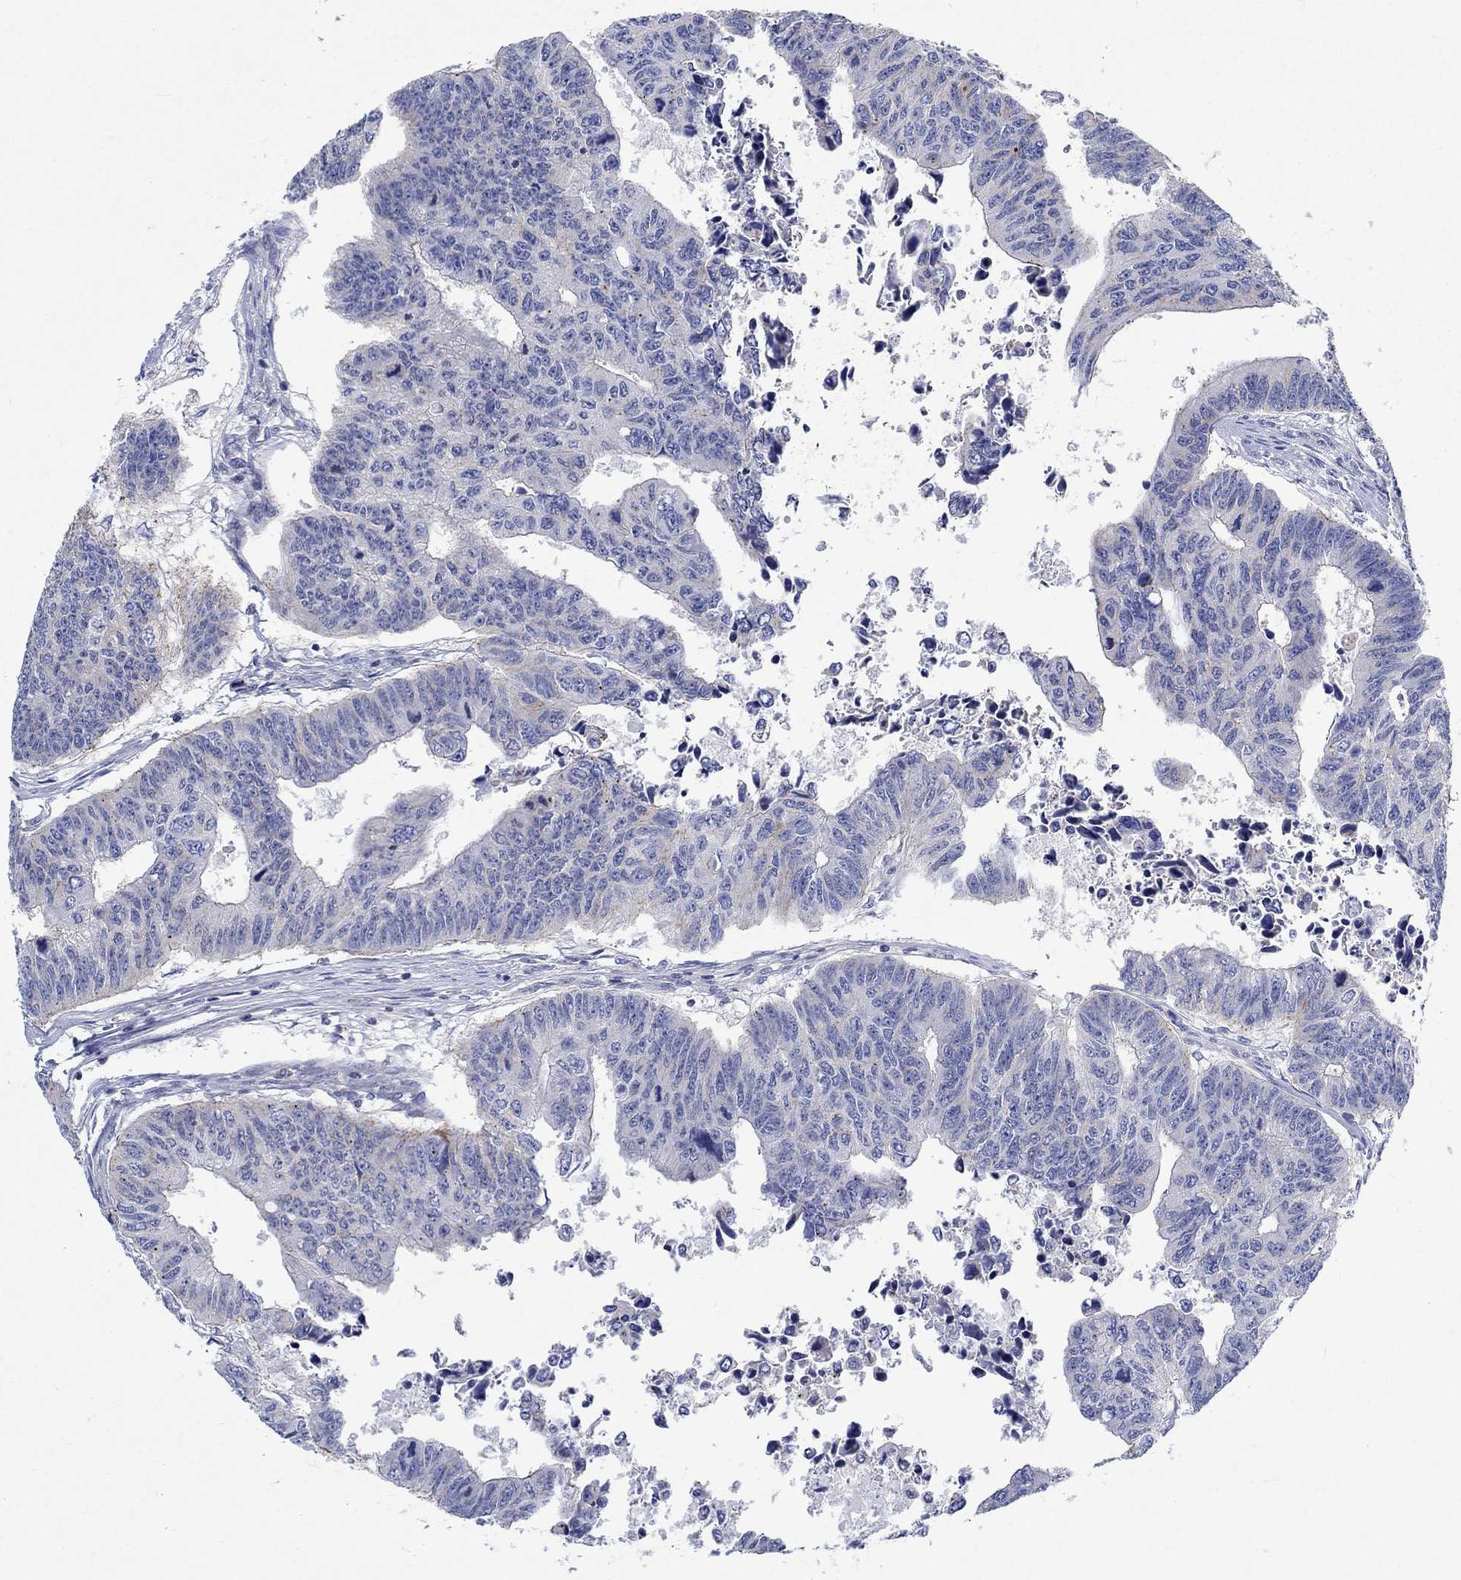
{"staining": {"intensity": "negative", "quantity": "none", "location": "none"}, "tissue": "colorectal cancer", "cell_type": "Tumor cells", "image_type": "cancer", "snomed": [{"axis": "morphology", "description": "Adenocarcinoma, NOS"}, {"axis": "topography", "description": "Rectum"}], "caption": "This photomicrograph is of colorectal adenocarcinoma stained with immunohistochemistry (IHC) to label a protein in brown with the nuclei are counter-stained blue. There is no expression in tumor cells.", "gene": "NAV3", "patient": {"sex": "female", "age": 85}}